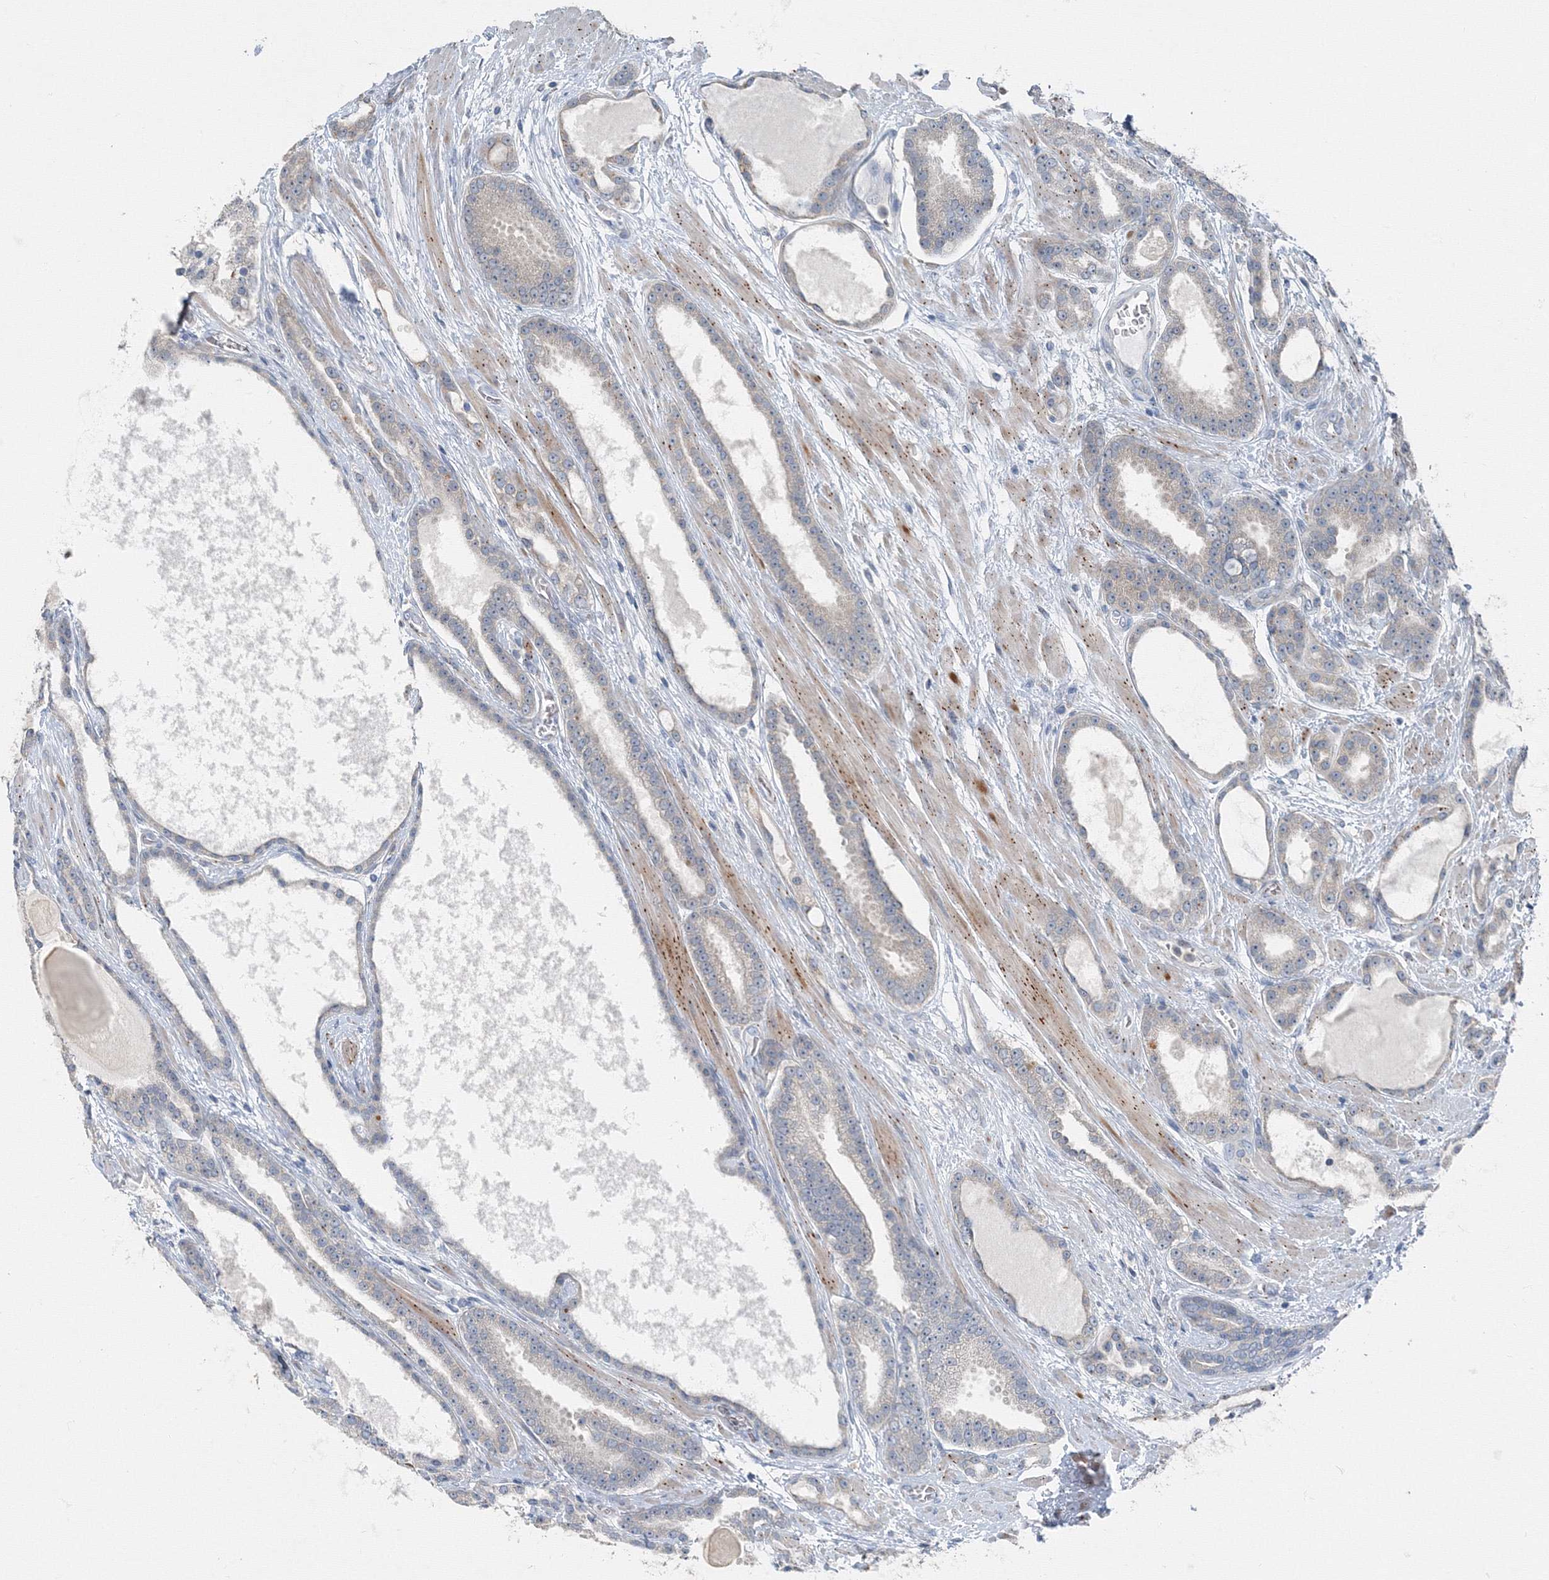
{"staining": {"intensity": "negative", "quantity": "none", "location": "none"}, "tissue": "prostate cancer", "cell_type": "Tumor cells", "image_type": "cancer", "snomed": [{"axis": "morphology", "description": "Adenocarcinoma, High grade"}, {"axis": "topography", "description": "Prostate"}], "caption": "High power microscopy micrograph of an immunohistochemistry photomicrograph of adenocarcinoma (high-grade) (prostate), revealing no significant positivity in tumor cells. (Brightfield microscopy of DAB (3,3'-diaminobenzidine) immunohistochemistry at high magnification).", "gene": "AASDH", "patient": {"sex": "male", "age": 60}}